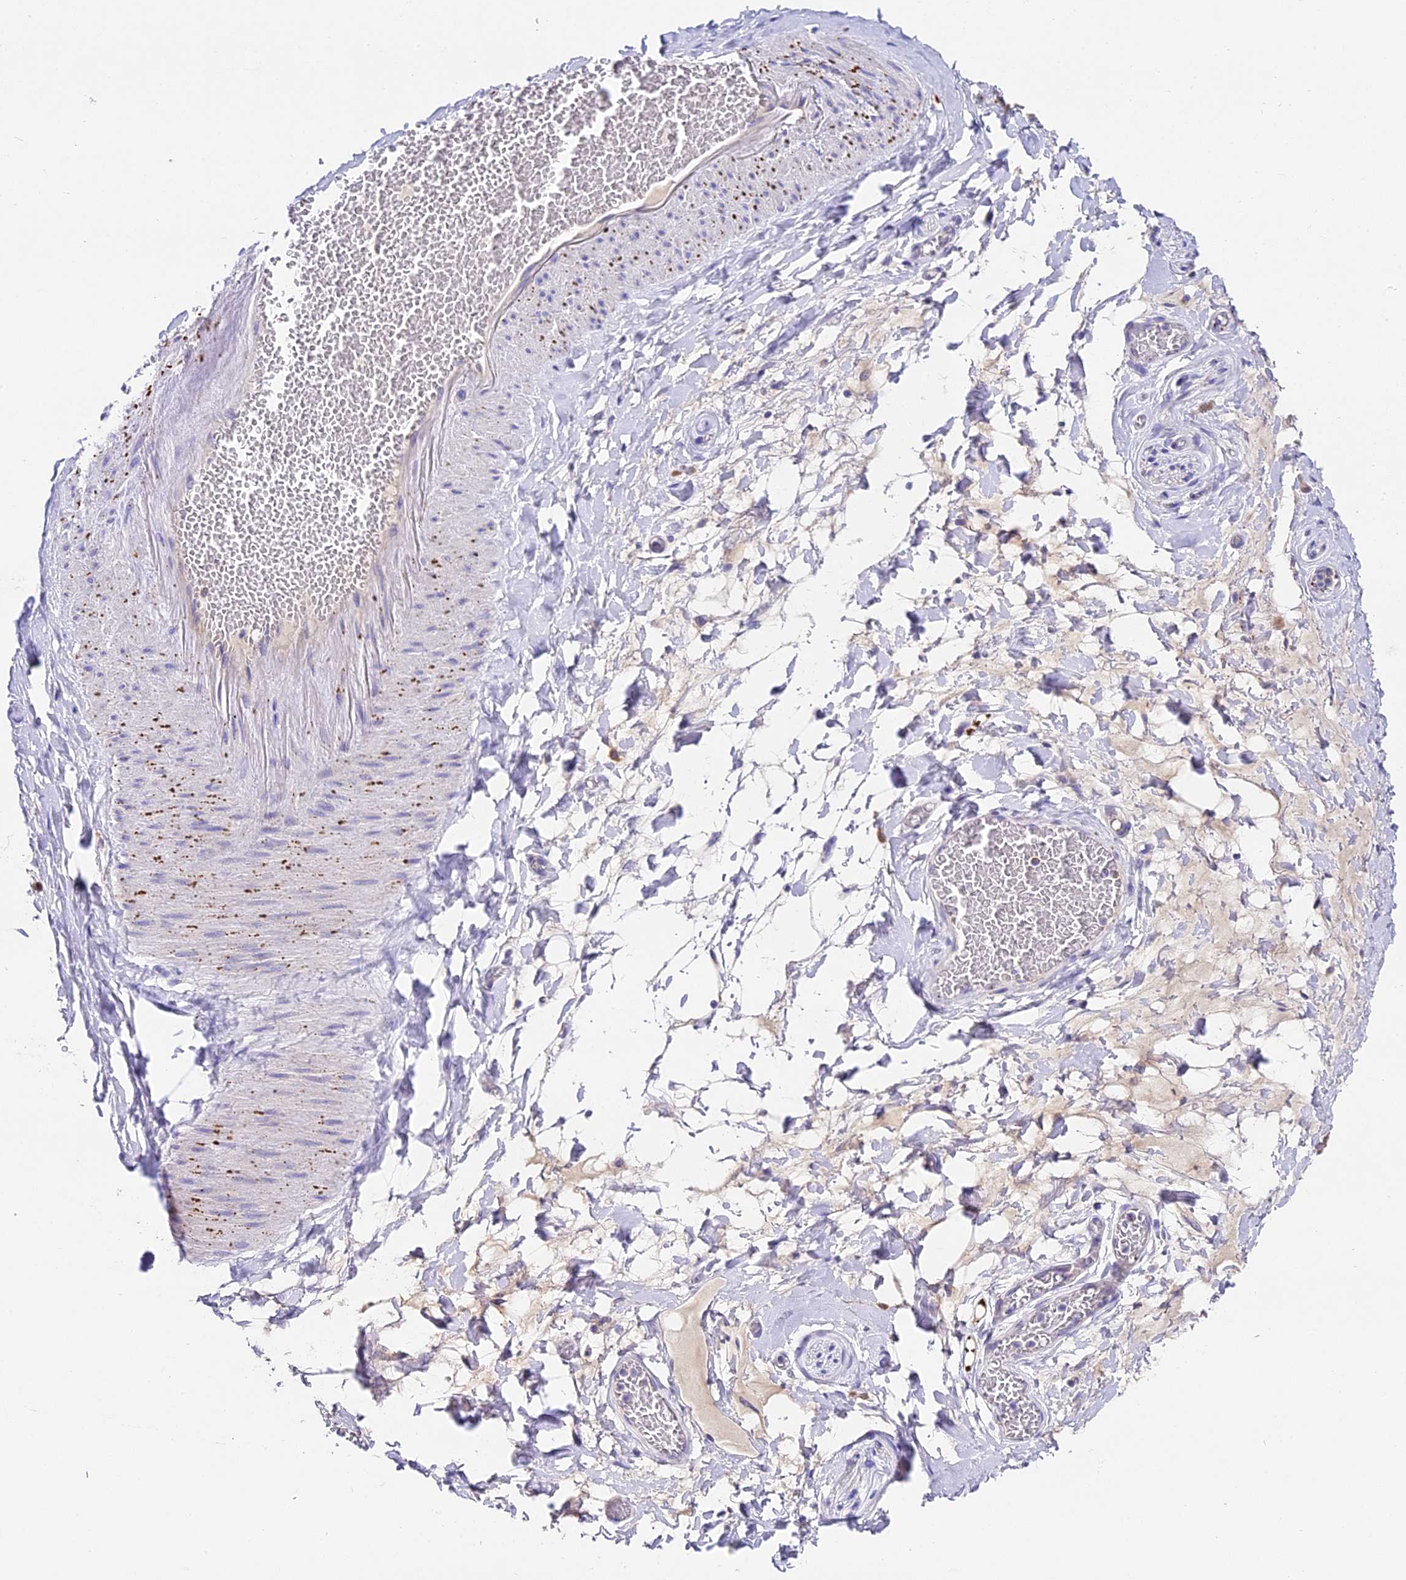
{"staining": {"intensity": "negative", "quantity": "none", "location": "none"}, "tissue": "adipose tissue", "cell_type": "Adipocytes", "image_type": "normal", "snomed": [{"axis": "morphology", "description": "Normal tissue, NOS"}, {"axis": "topography", "description": "Salivary gland"}, {"axis": "topography", "description": "Peripheral nerve tissue"}], "caption": "A high-resolution image shows immunohistochemistry (IHC) staining of unremarkable adipose tissue, which displays no significant positivity in adipocytes.", "gene": "LYPD6", "patient": {"sex": "male", "age": 62}}